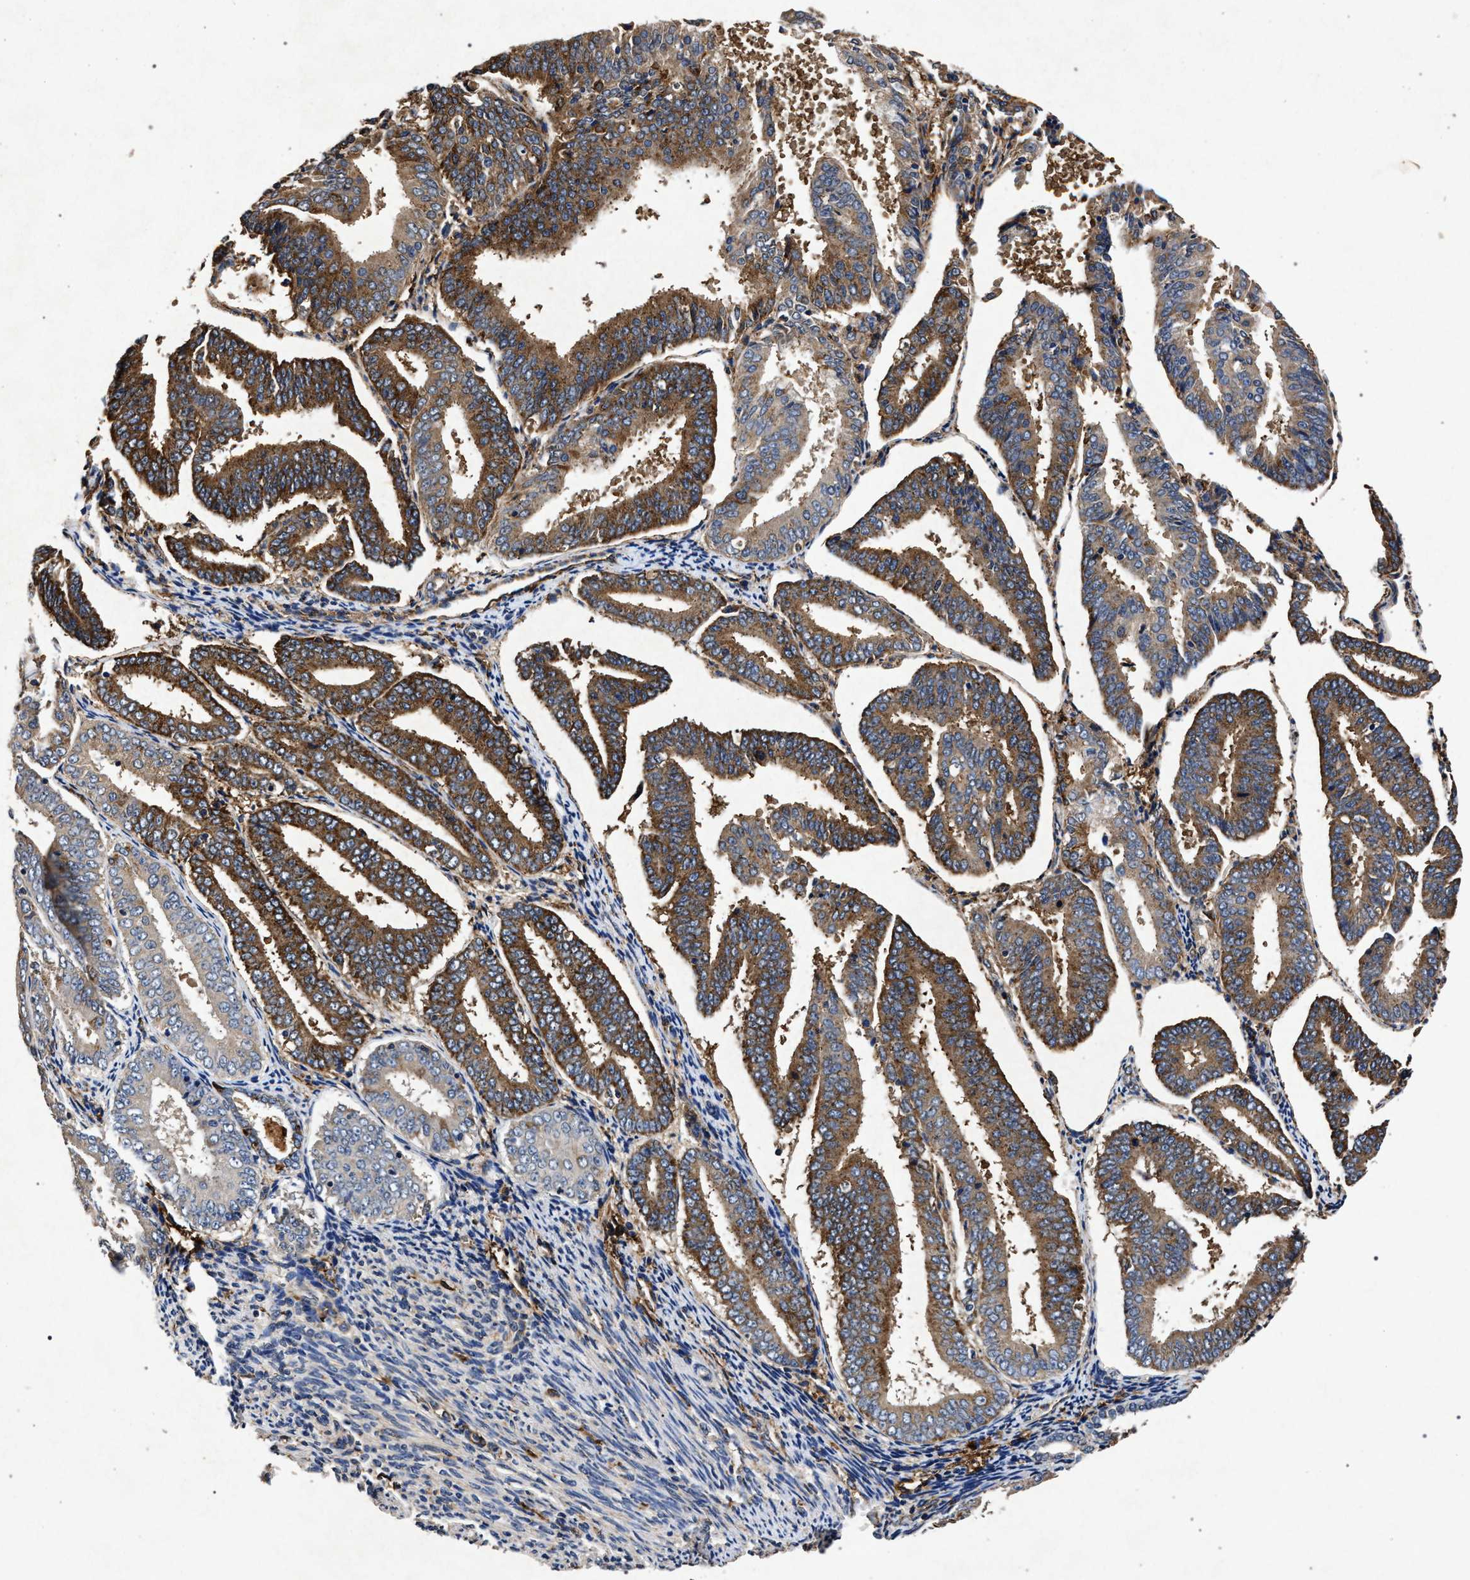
{"staining": {"intensity": "moderate", "quantity": ">75%", "location": "cytoplasmic/membranous"}, "tissue": "endometrial cancer", "cell_type": "Tumor cells", "image_type": "cancer", "snomed": [{"axis": "morphology", "description": "Adenocarcinoma, NOS"}, {"axis": "topography", "description": "Endometrium"}], "caption": "A micrograph of human endometrial cancer stained for a protein displays moderate cytoplasmic/membranous brown staining in tumor cells.", "gene": "MARCKS", "patient": {"sex": "female", "age": 63}}